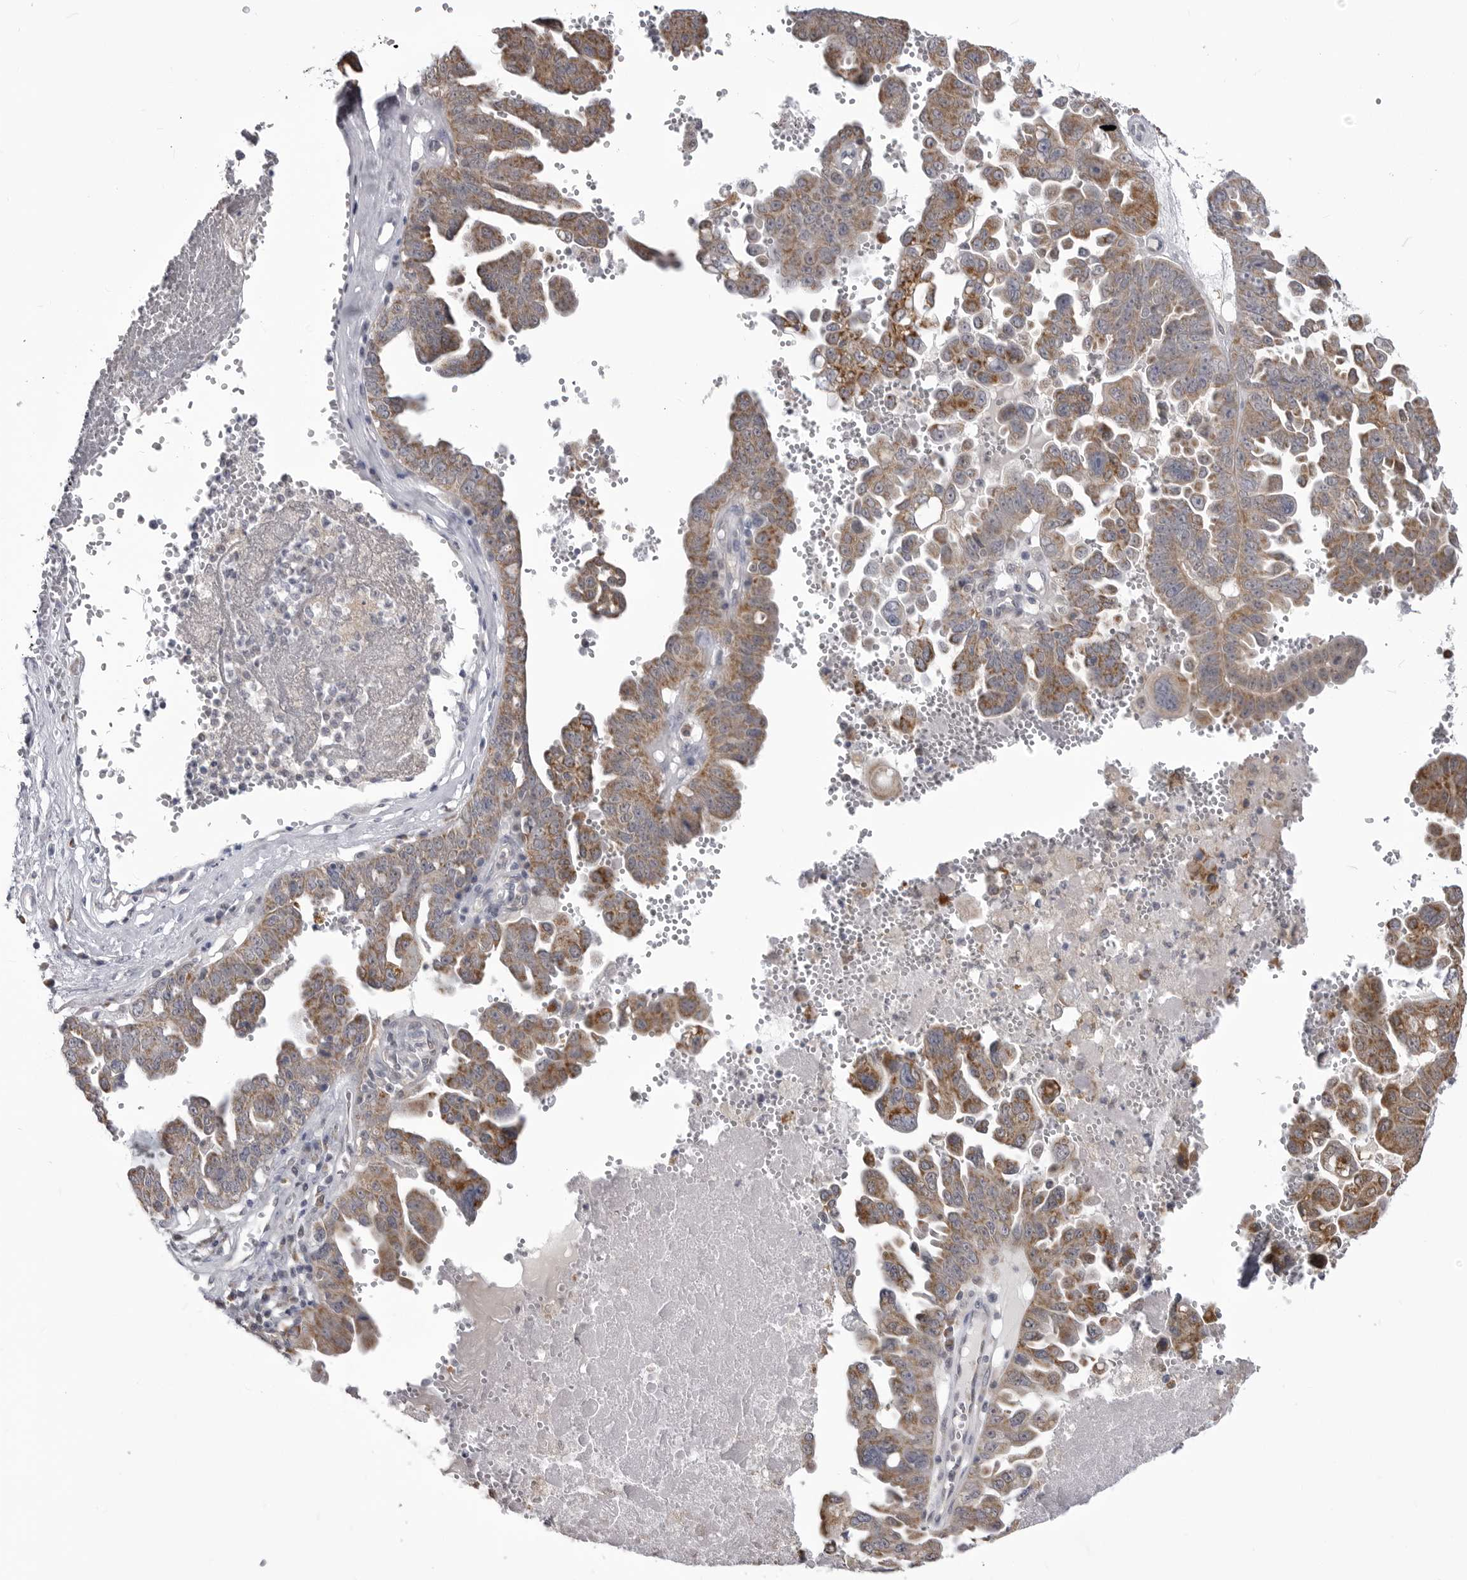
{"staining": {"intensity": "moderate", "quantity": ">75%", "location": "cytoplasmic/membranous"}, "tissue": "ovarian cancer", "cell_type": "Tumor cells", "image_type": "cancer", "snomed": [{"axis": "morphology", "description": "Carcinoma, endometroid"}, {"axis": "topography", "description": "Ovary"}], "caption": "Moderate cytoplasmic/membranous expression is seen in approximately >75% of tumor cells in ovarian endometroid carcinoma. The staining was performed using DAB (3,3'-diaminobenzidine), with brown indicating positive protein expression. Nuclei are stained blue with hematoxylin.", "gene": "FH", "patient": {"sex": "female", "age": 62}}